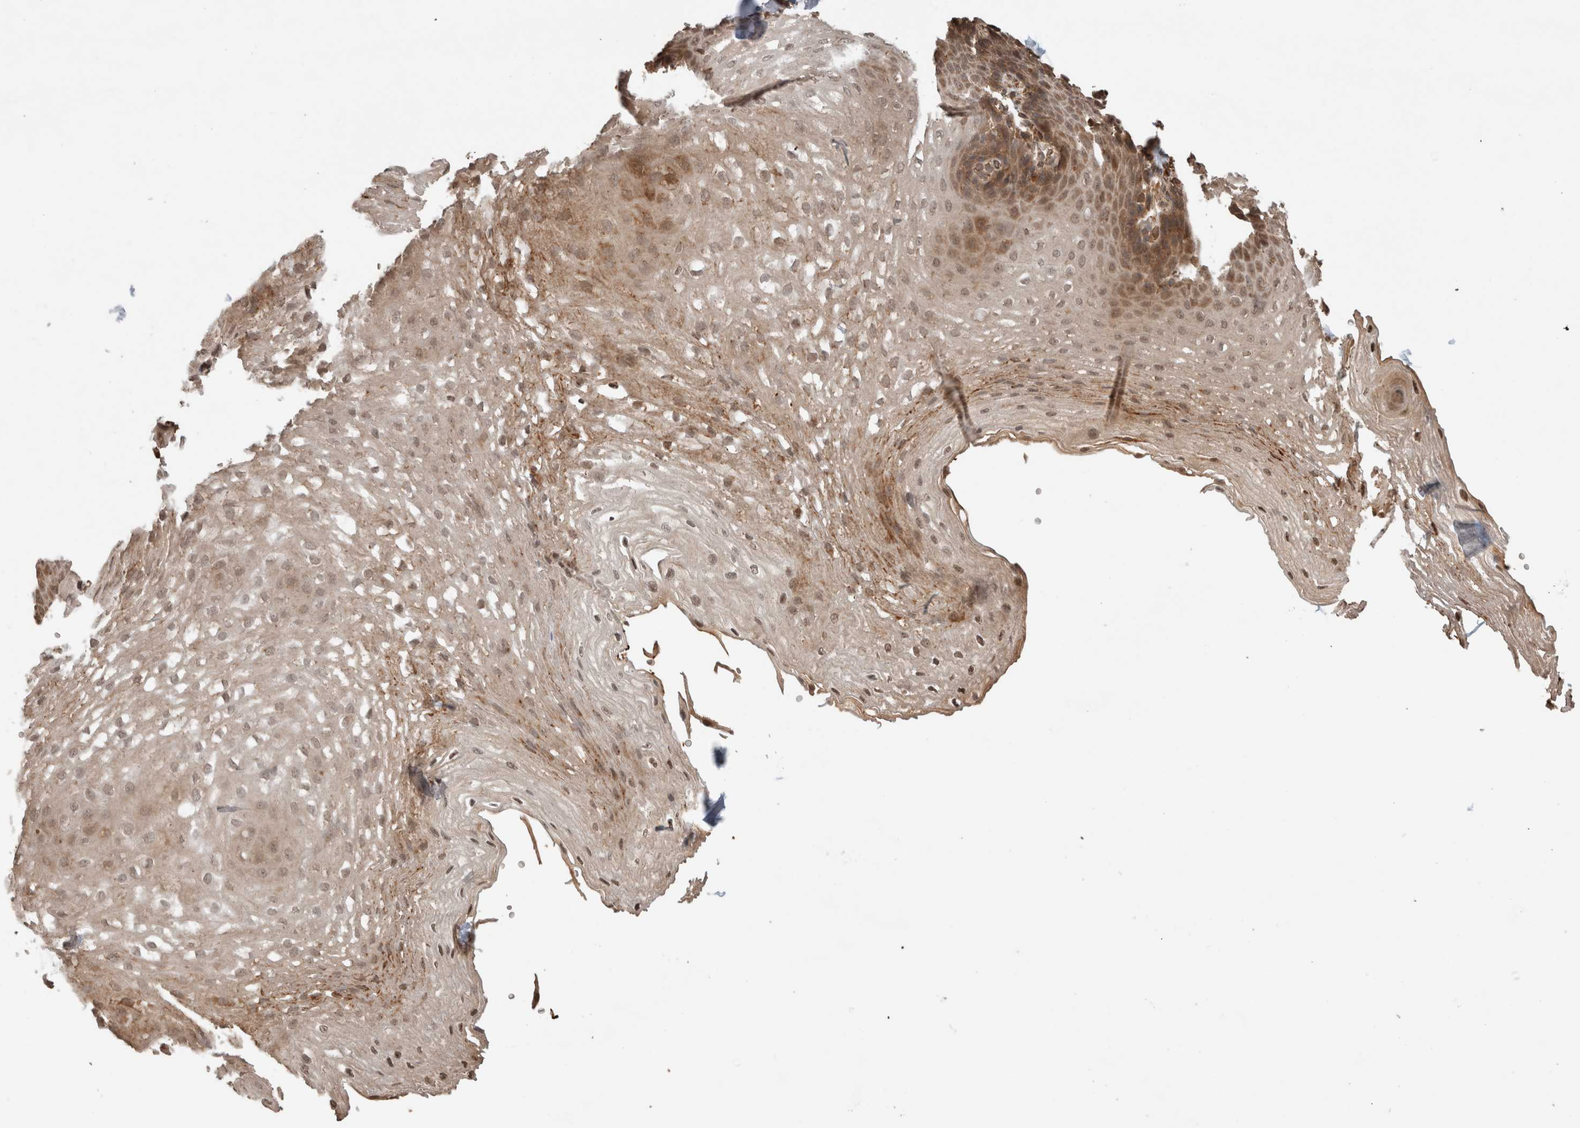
{"staining": {"intensity": "moderate", "quantity": ">75%", "location": "cytoplasmic/membranous"}, "tissue": "esophagus", "cell_type": "Squamous epithelial cells", "image_type": "normal", "snomed": [{"axis": "morphology", "description": "Normal tissue, NOS"}, {"axis": "topography", "description": "Esophagus"}], "caption": "Esophagus stained with a brown dye reveals moderate cytoplasmic/membranous positive positivity in approximately >75% of squamous epithelial cells.", "gene": "OTUD6B", "patient": {"sex": "female", "age": 66}}